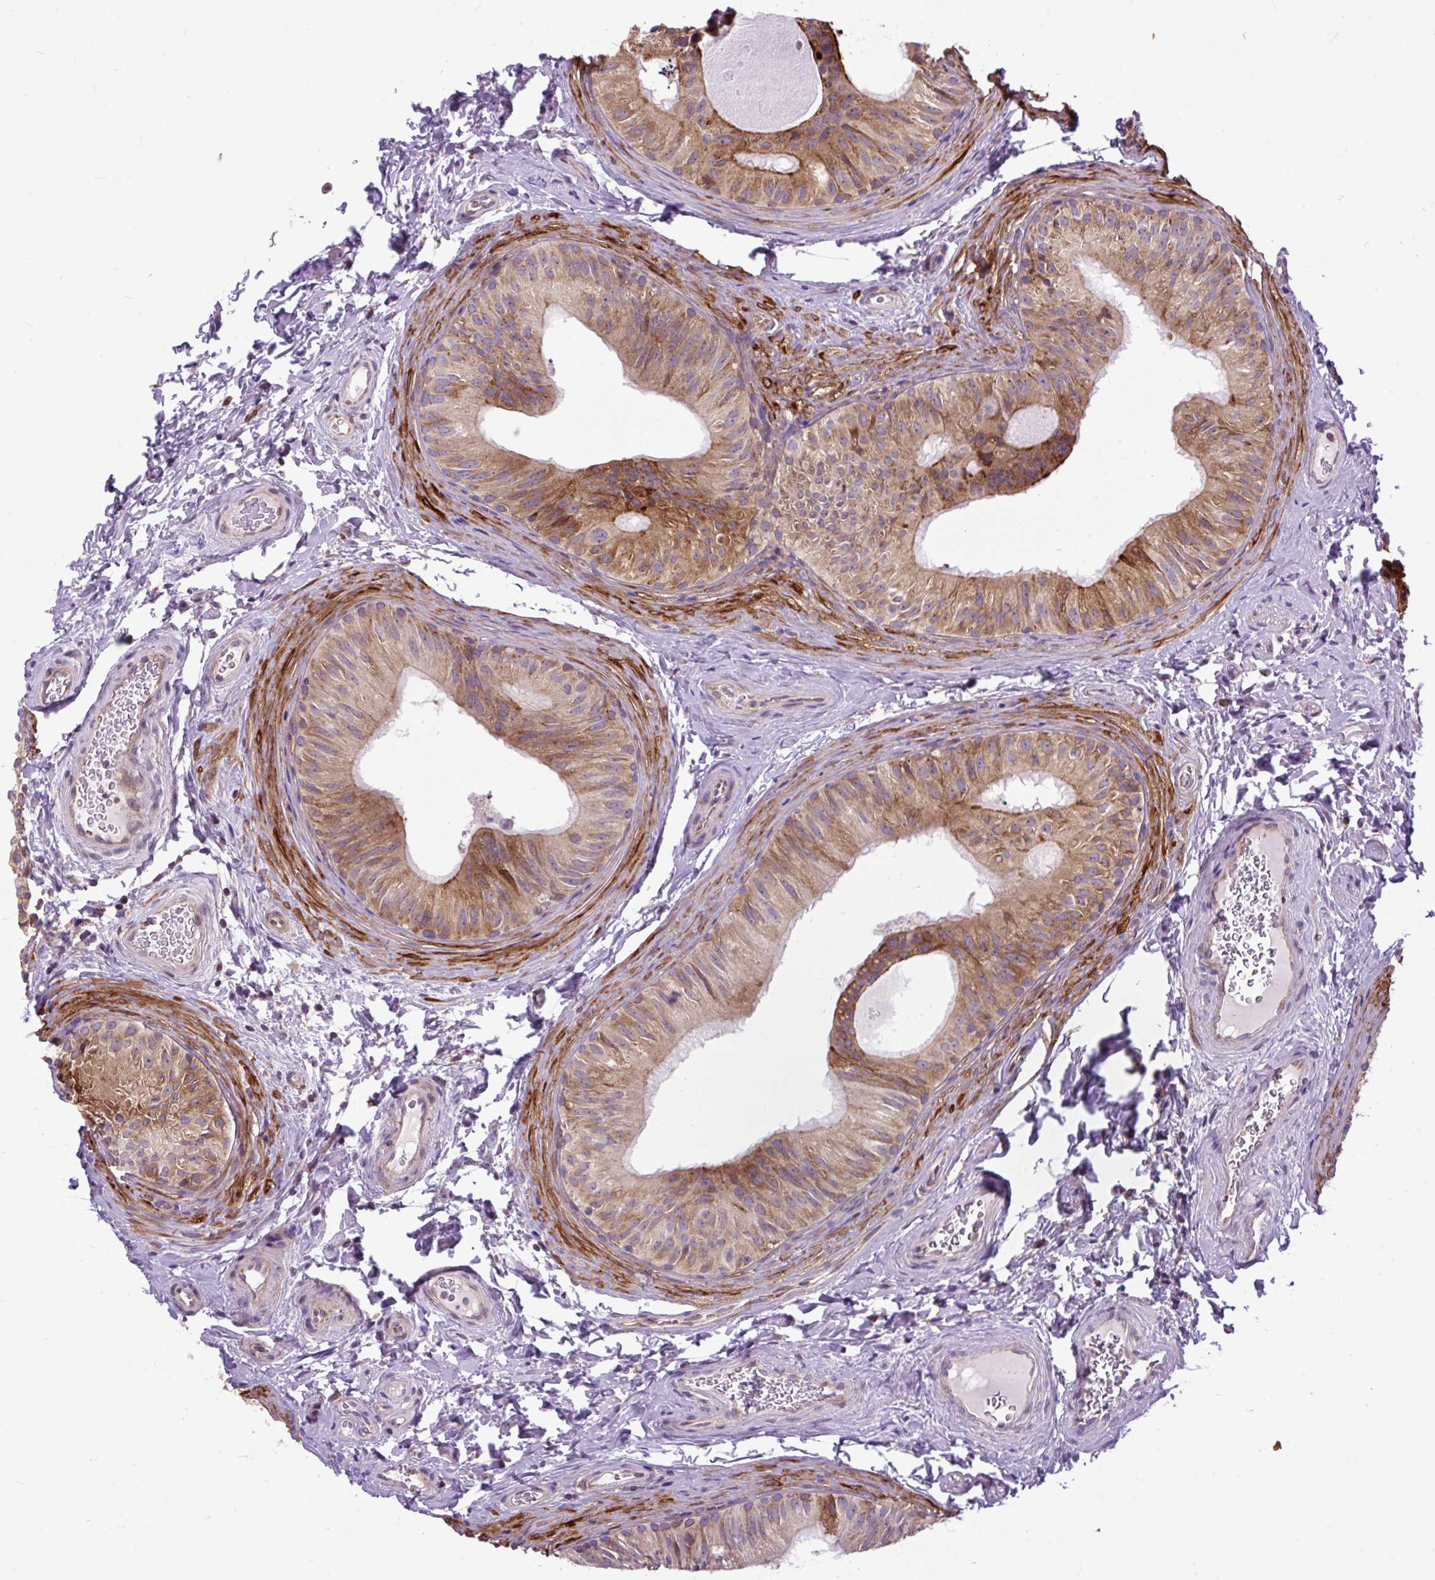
{"staining": {"intensity": "moderate", "quantity": ">75%", "location": "cytoplasmic/membranous"}, "tissue": "epididymis", "cell_type": "Glandular cells", "image_type": "normal", "snomed": [{"axis": "morphology", "description": "Normal tissue, NOS"}, {"axis": "topography", "description": "Epididymis"}], "caption": "Immunohistochemistry of normal human epididymis reveals medium levels of moderate cytoplasmic/membranous expression in about >75% of glandular cells. The staining was performed using DAB (3,3'-diaminobenzidine) to visualize the protein expression in brown, while the nuclei were stained in blue with hematoxylin (Magnification: 20x).", "gene": "TRIM17", "patient": {"sex": "male", "age": 24}}